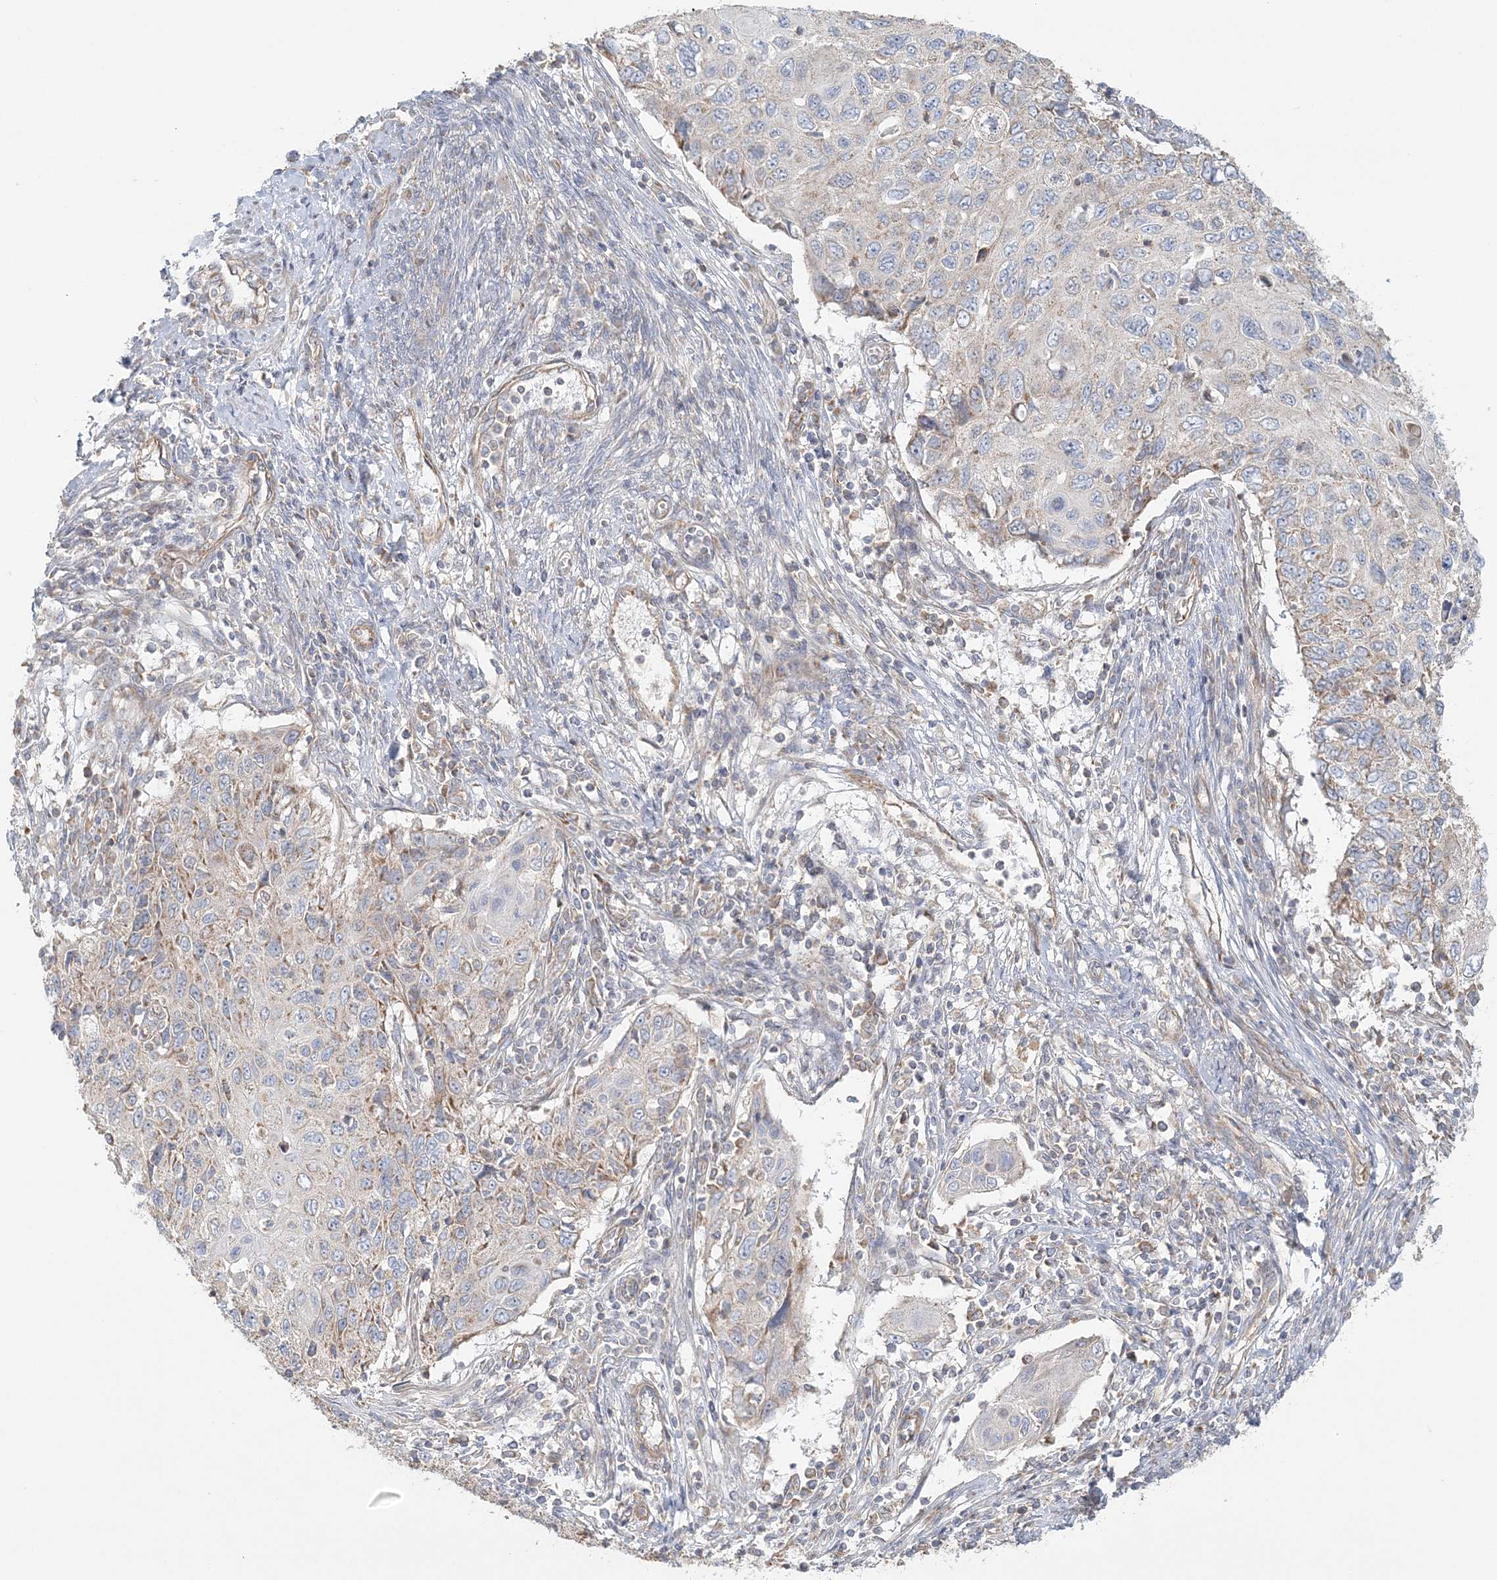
{"staining": {"intensity": "moderate", "quantity": "<25%", "location": "cytoplasmic/membranous"}, "tissue": "cervical cancer", "cell_type": "Tumor cells", "image_type": "cancer", "snomed": [{"axis": "morphology", "description": "Squamous cell carcinoma, NOS"}, {"axis": "topography", "description": "Cervix"}], "caption": "DAB immunohistochemical staining of cervical cancer (squamous cell carcinoma) exhibits moderate cytoplasmic/membranous protein staining in approximately <25% of tumor cells. The staining is performed using DAB brown chromogen to label protein expression. The nuclei are counter-stained blue using hematoxylin.", "gene": "KIAA0232", "patient": {"sex": "female", "age": 70}}